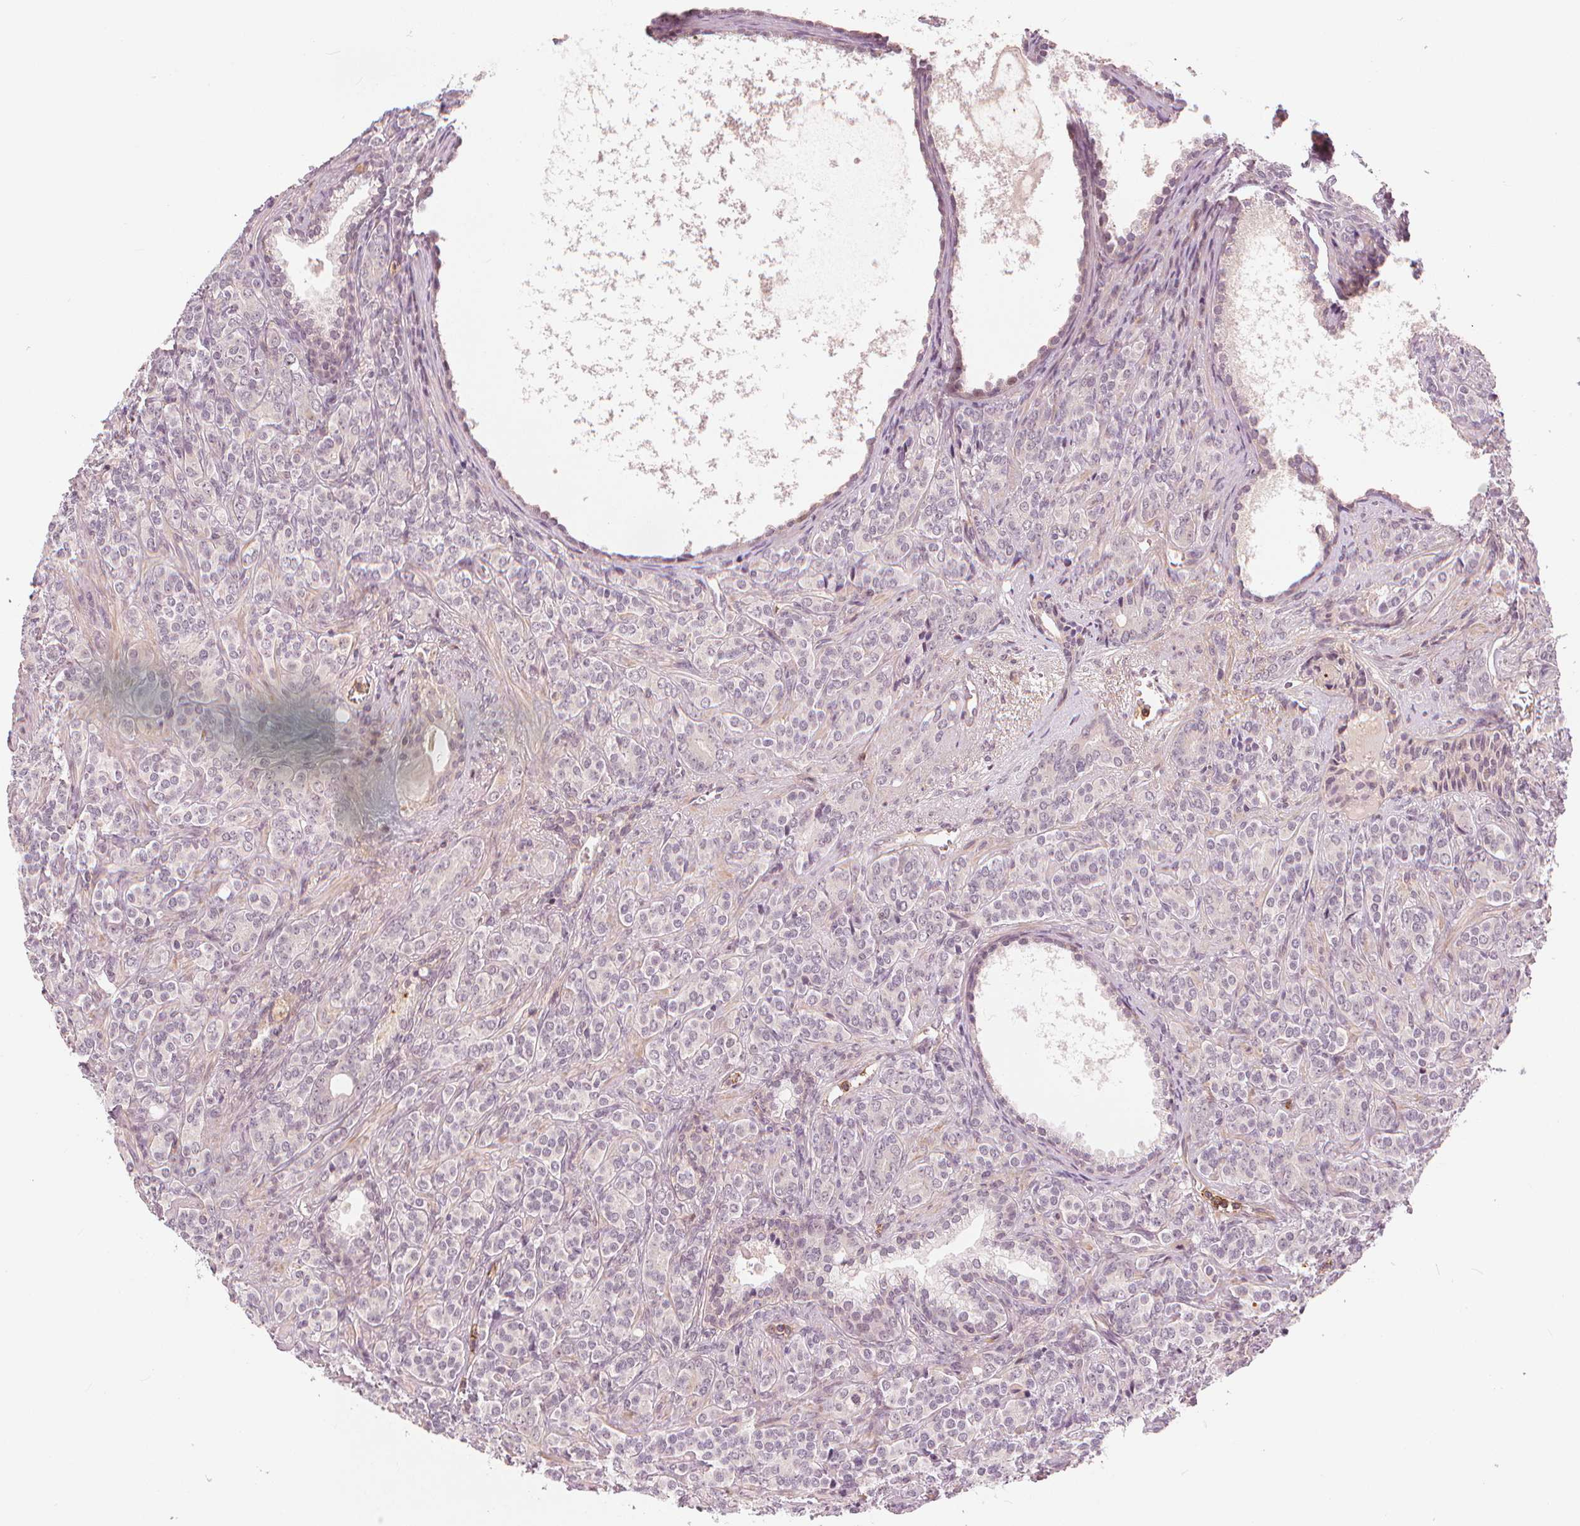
{"staining": {"intensity": "negative", "quantity": "none", "location": "none"}, "tissue": "prostate cancer", "cell_type": "Tumor cells", "image_type": "cancer", "snomed": [{"axis": "morphology", "description": "Adenocarcinoma, High grade"}, {"axis": "topography", "description": "Prostate"}], "caption": "This is an immunohistochemistry histopathology image of adenocarcinoma (high-grade) (prostate). There is no positivity in tumor cells.", "gene": "SLC34A1", "patient": {"sex": "male", "age": 84}}